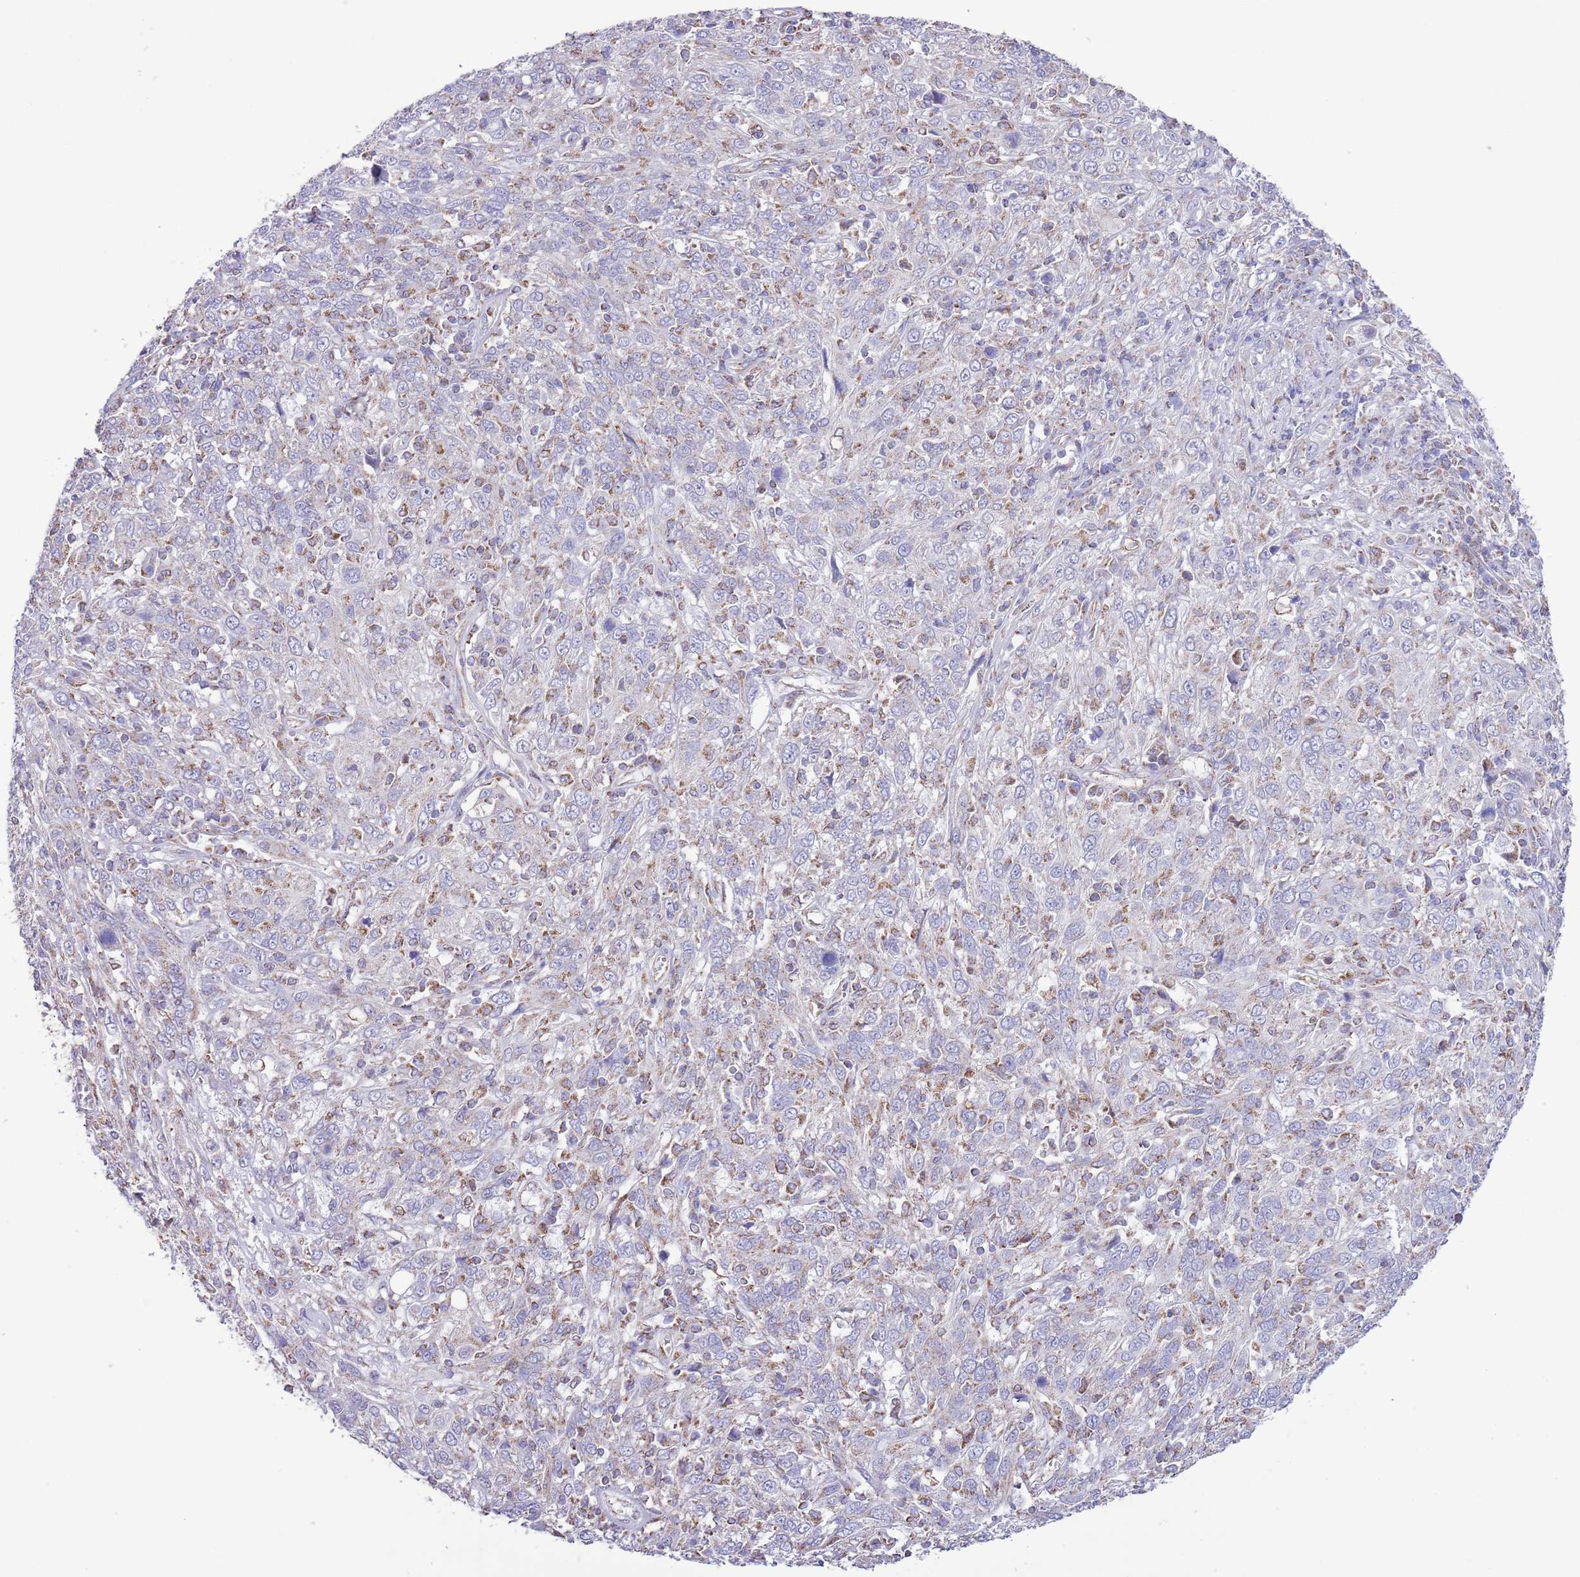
{"staining": {"intensity": "negative", "quantity": "none", "location": "none"}, "tissue": "cervical cancer", "cell_type": "Tumor cells", "image_type": "cancer", "snomed": [{"axis": "morphology", "description": "Squamous cell carcinoma, NOS"}, {"axis": "topography", "description": "Cervix"}], "caption": "DAB (3,3'-diaminobenzidine) immunohistochemical staining of cervical squamous cell carcinoma reveals no significant expression in tumor cells.", "gene": "TEKTIP1", "patient": {"sex": "female", "age": 46}}